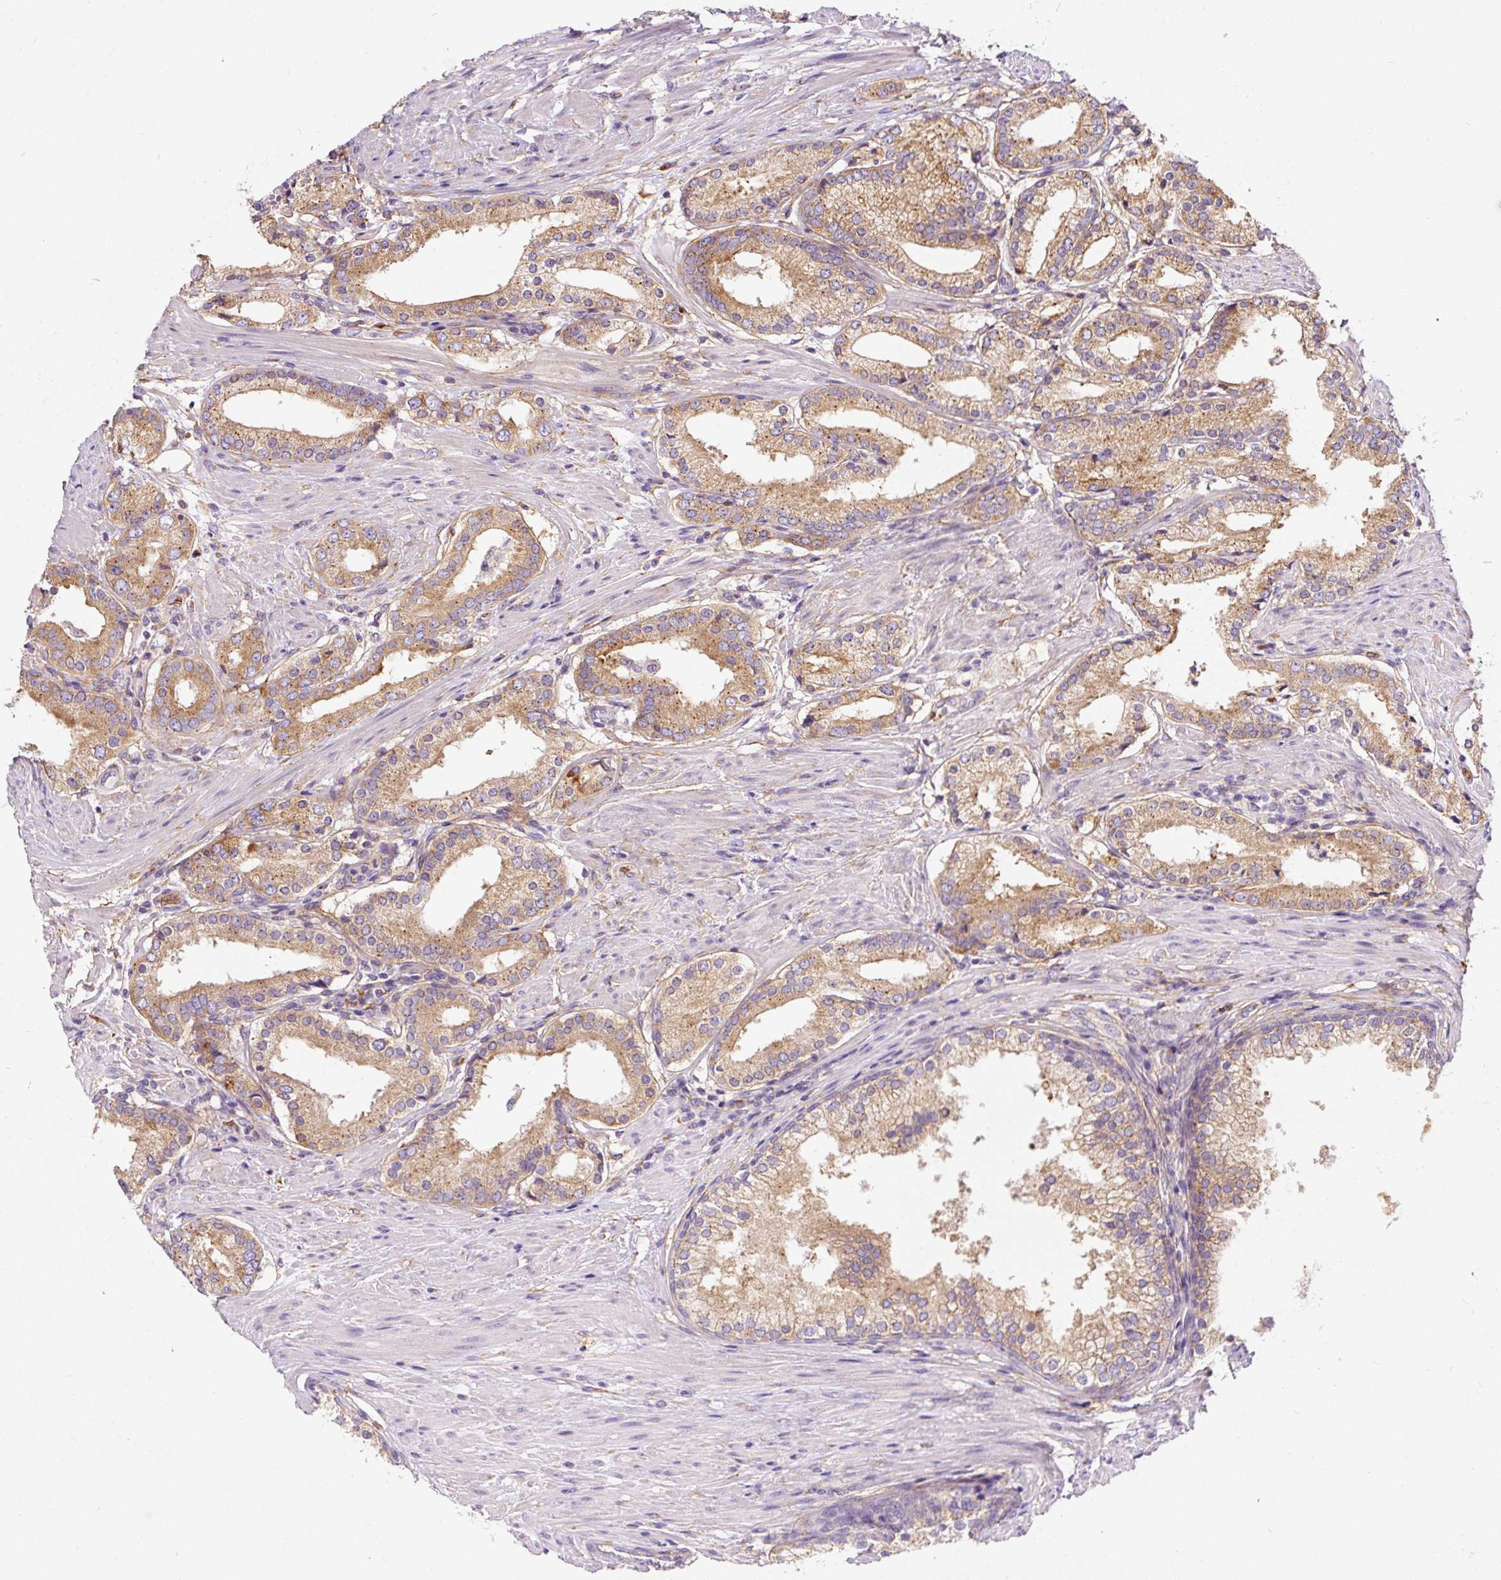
{"staining": {"intensity": "moderate", "quantity": ">75%", "location": "cytoplasmic/membranous"}, "tissue": "prostate cancer", "cell_type": "Tumor cells", "image_type": "cancer", "snomed": [{"axis": "morphology", "description": "Adenocarcinoma, Low grade"}, {"axis": "topography", "description": "Prostate"}], "caption": "Prostate low-grade adenocarcinoma was stained to show a protein in brown. There is medium levels of moderate cytoplasmic/membranous staining in approximately >75% of tumor cells.", "gene": "PRRC2A", "patient": {"sex": "male", "age": 58}}